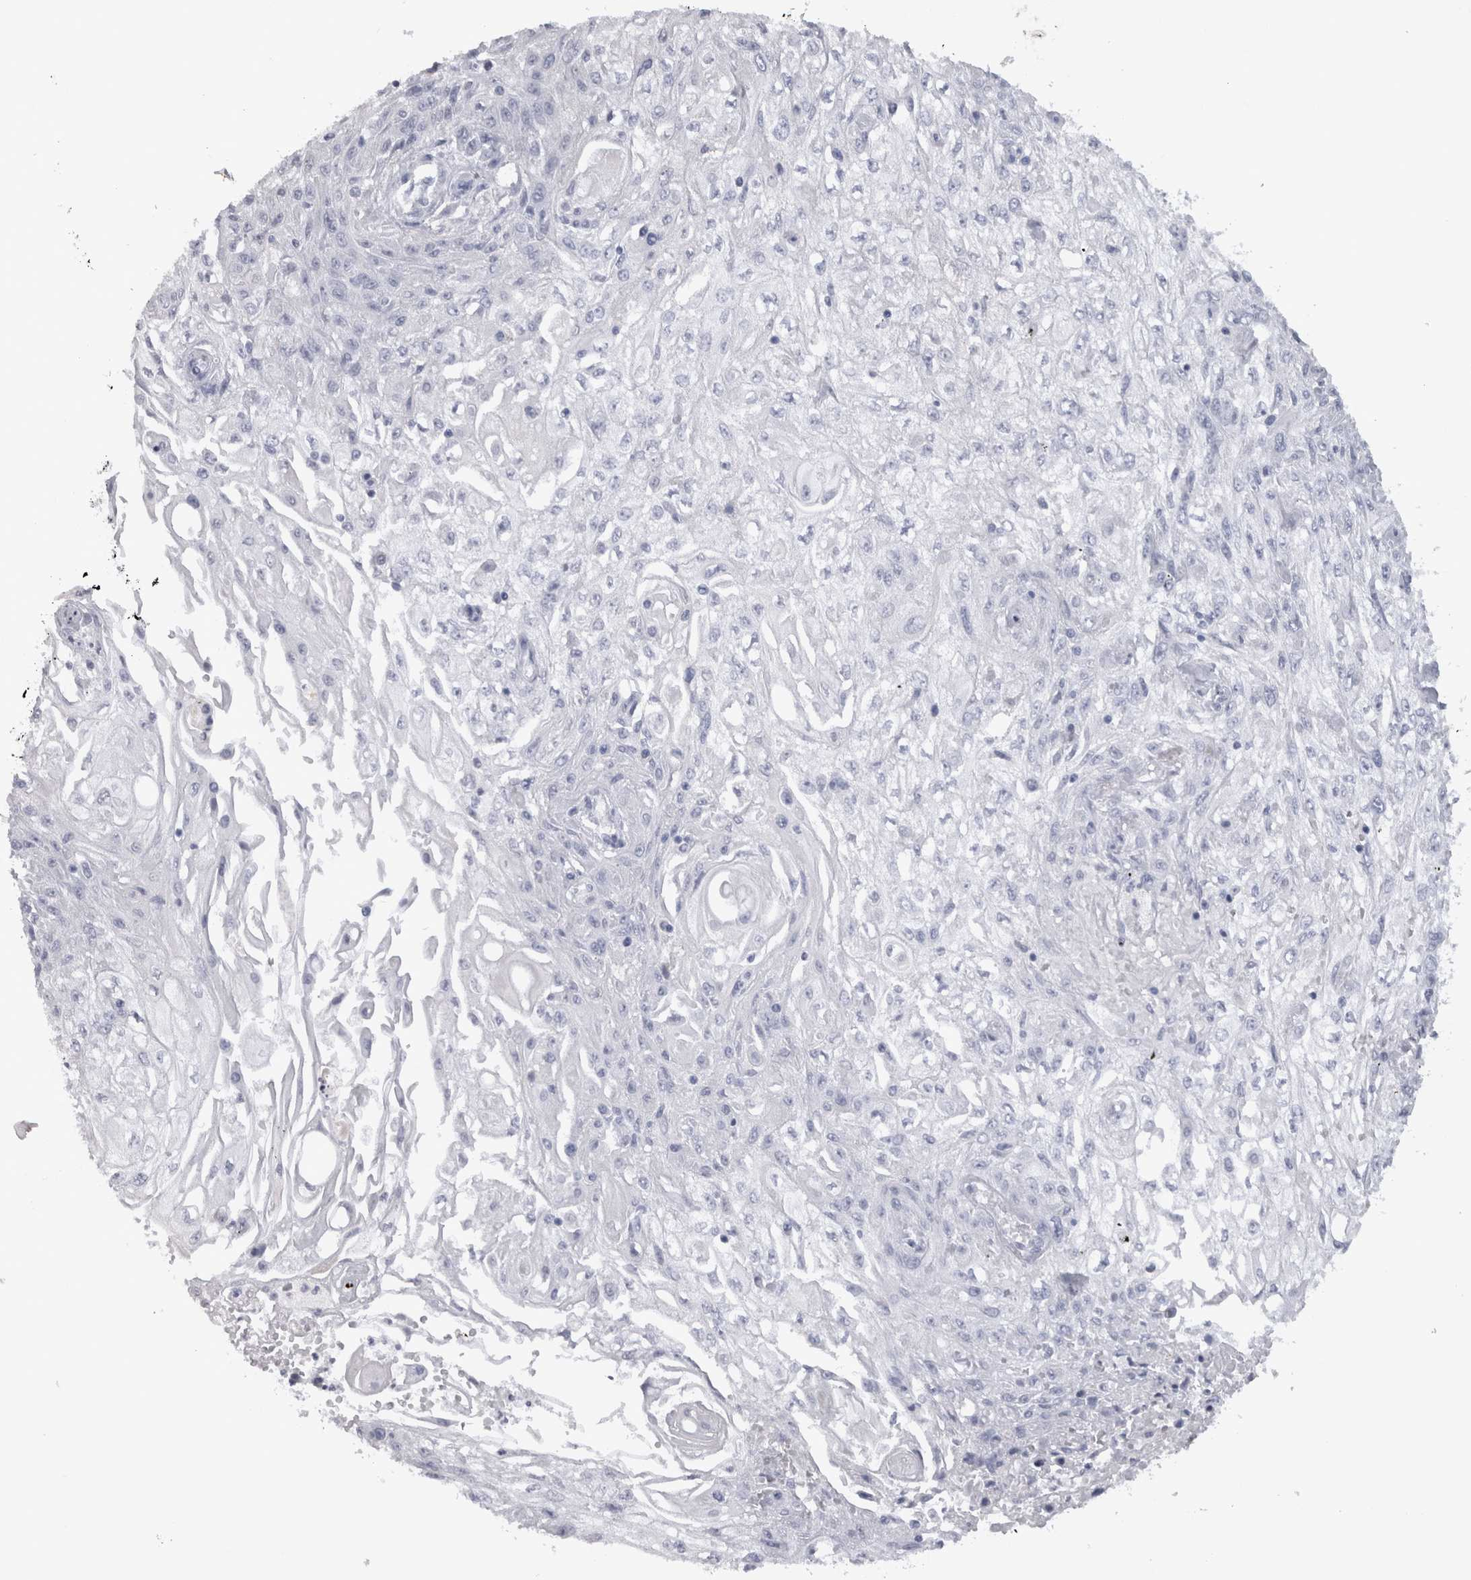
{"staining": {"intensity": "negative", "quantity": "none", "location": "none"}, "tissue": "skin cancer", "cell_type": "Tumor cells", "image_type": "cancer", "snomed": [{"axis": "morphology", "description": "Squamous cell carcinoma, NOS"}, {"axis": "morphology", "description": "Squamous cell carcinoma, metastatic, NOS"}, {"axis": "topography", "description": "Skin"}, {"axis": "topography", "description": "Lymph node"}], "caption": "DAB immunohistochemical staining of human skin cancer (metastatic squamous cell carcinoma) shows no significant expression in tumor cells.", "gene": "ADAM2", "patient": {"sex": "male", "age": 75}}